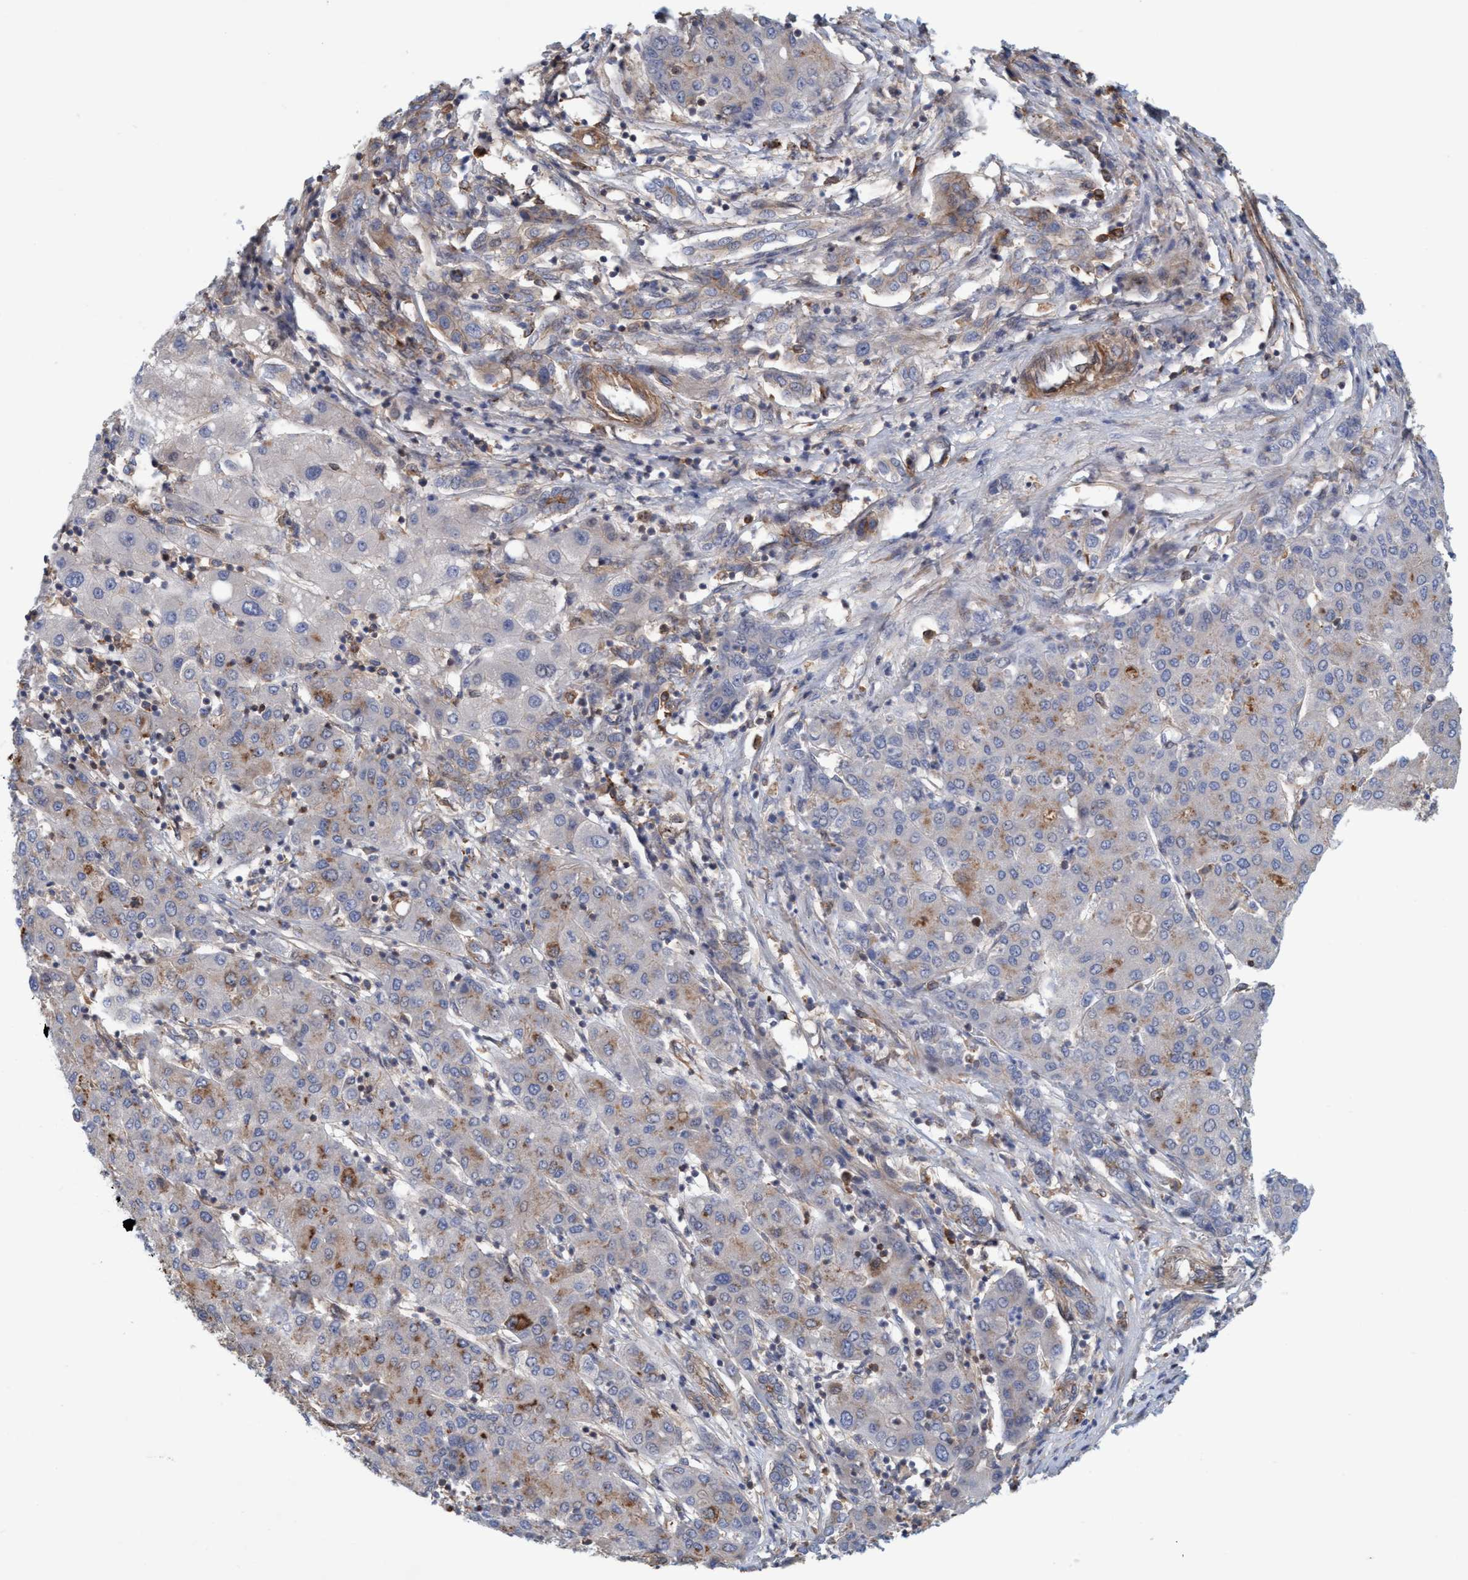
{"staining": {"intensity": "moderate", "quantity": "<25%", "location": "cytoplasmic/membranous"}, "tissue": "liver cancer", "cell_type": "Tumor cells", "image_type": "cancer", "snomed": [{"axis": "morphology", "description": "Carcinoma, Hepatocellular, NOS"}, {"axis": "topography", "description": "Liver"}], "caption": "High-magnification brightfield microscopy of liver hepatocellular carcinoma stained with DAB (3,3'-diaminobenzidine) (brown) and counterstained with hematoxylin (blue). tumor cells exhibit moderate cytoplasmic/membranous positivity is appreciated in approximately<25% of cells.", "gene": "SPECC1", "patient": {"sex": "male", "age": 65}}